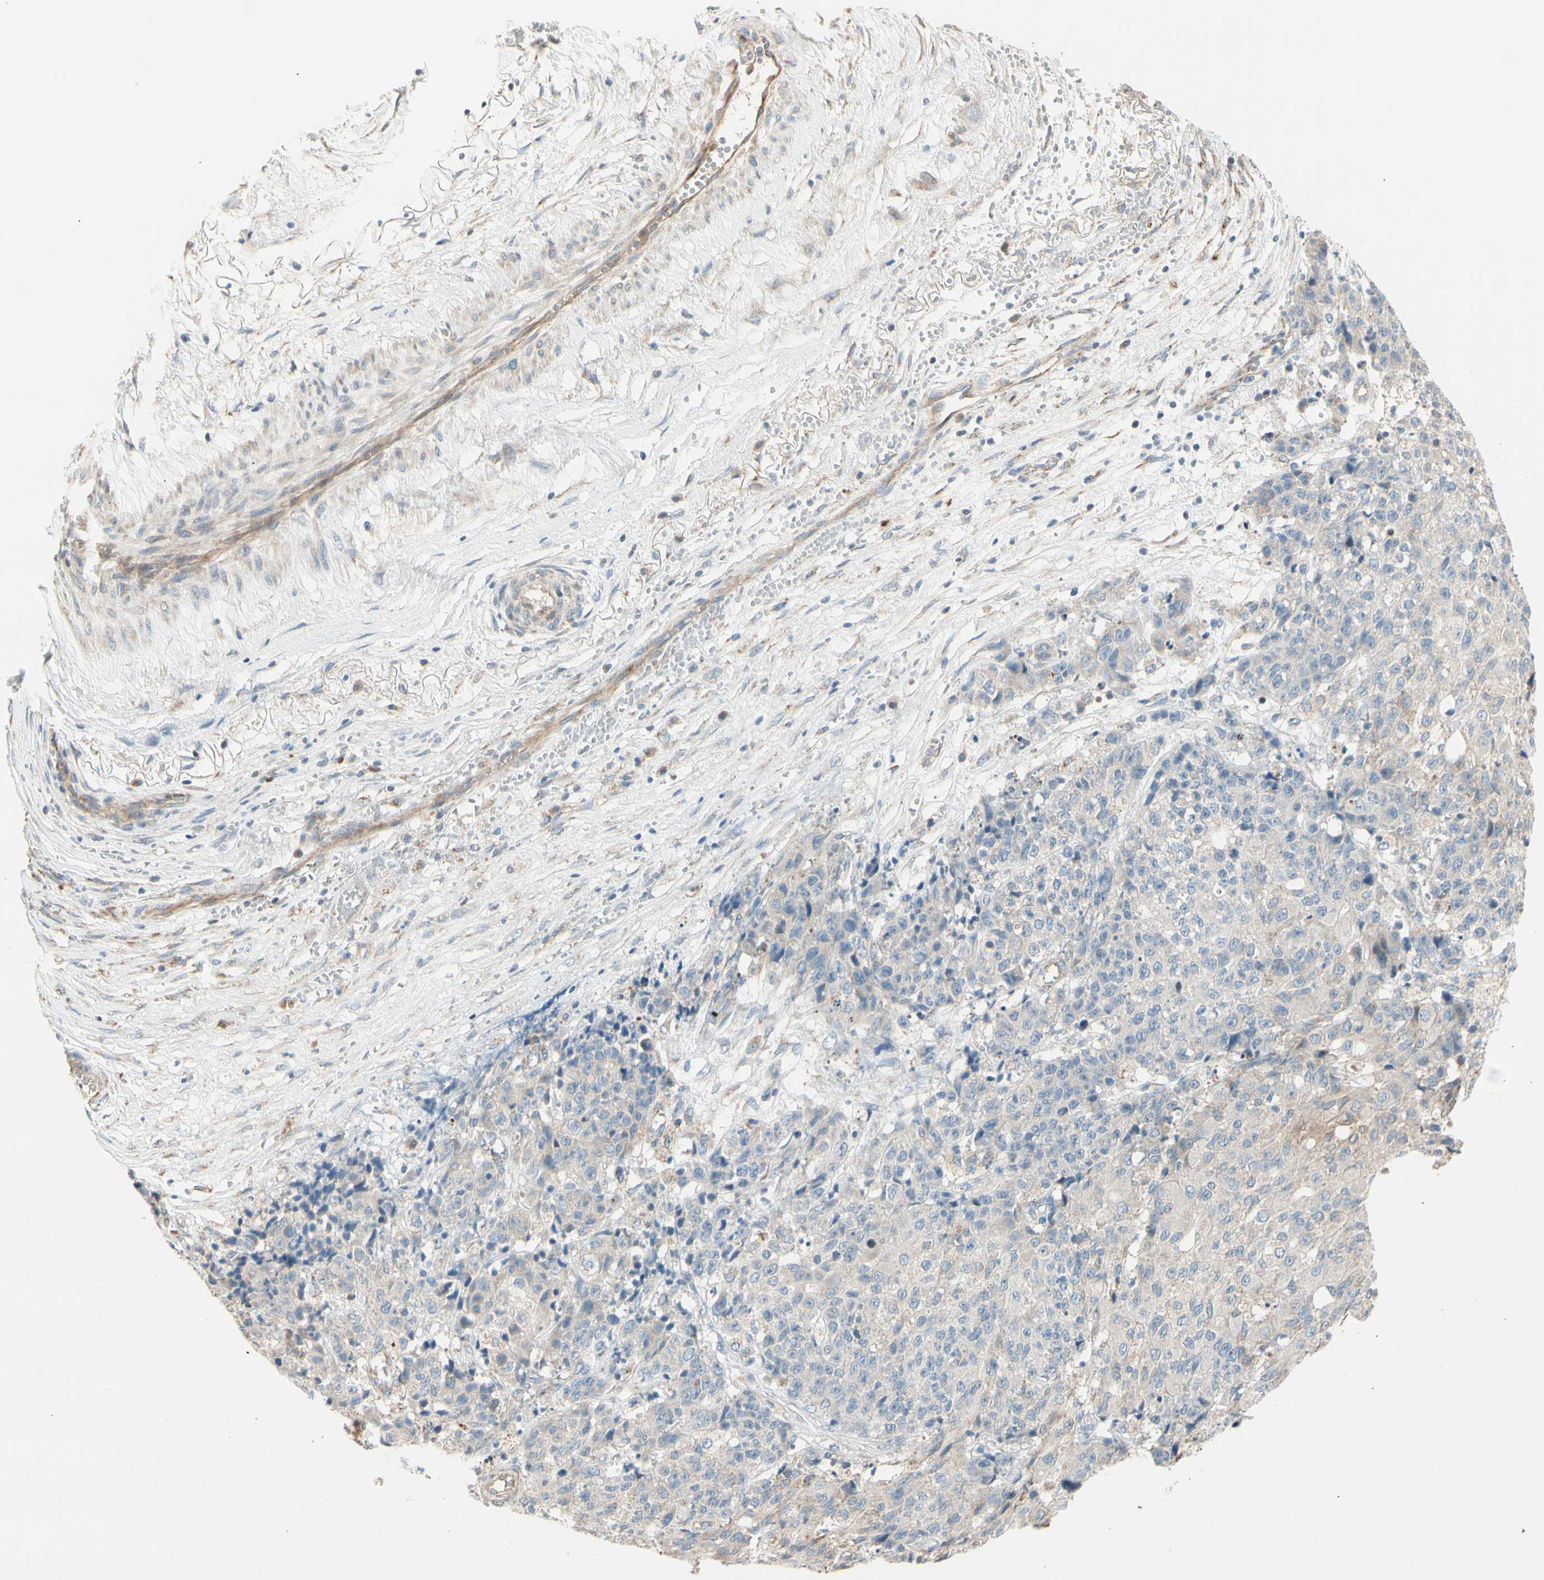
{"staining": {"intensity": "weak", "quantity": ">75%", "location": "cytoplasmic/membranous"}, "tissue": "ovarian cancer", "cell_type": "Tumor cells", "image_type": "cancer", "snomed": [{"axis": "morphology", "description": "Carcinoma, endometroid"}, {"axis": "topography", "description": "Ovary"}], "caption": "Immunohistochemistry photomicrograph of neoplastic tissue: human ovarian cancer (endometroid carcinoma) stained using IHC demonstrates low levels of weak protein expression localized specifically in the cytoplasmic/membranous of tumor cells, appearing as a cytoplasmic/membranous brown color.", "gene": "EPHA3", "patient": {"sex": "female", "age": 42}}